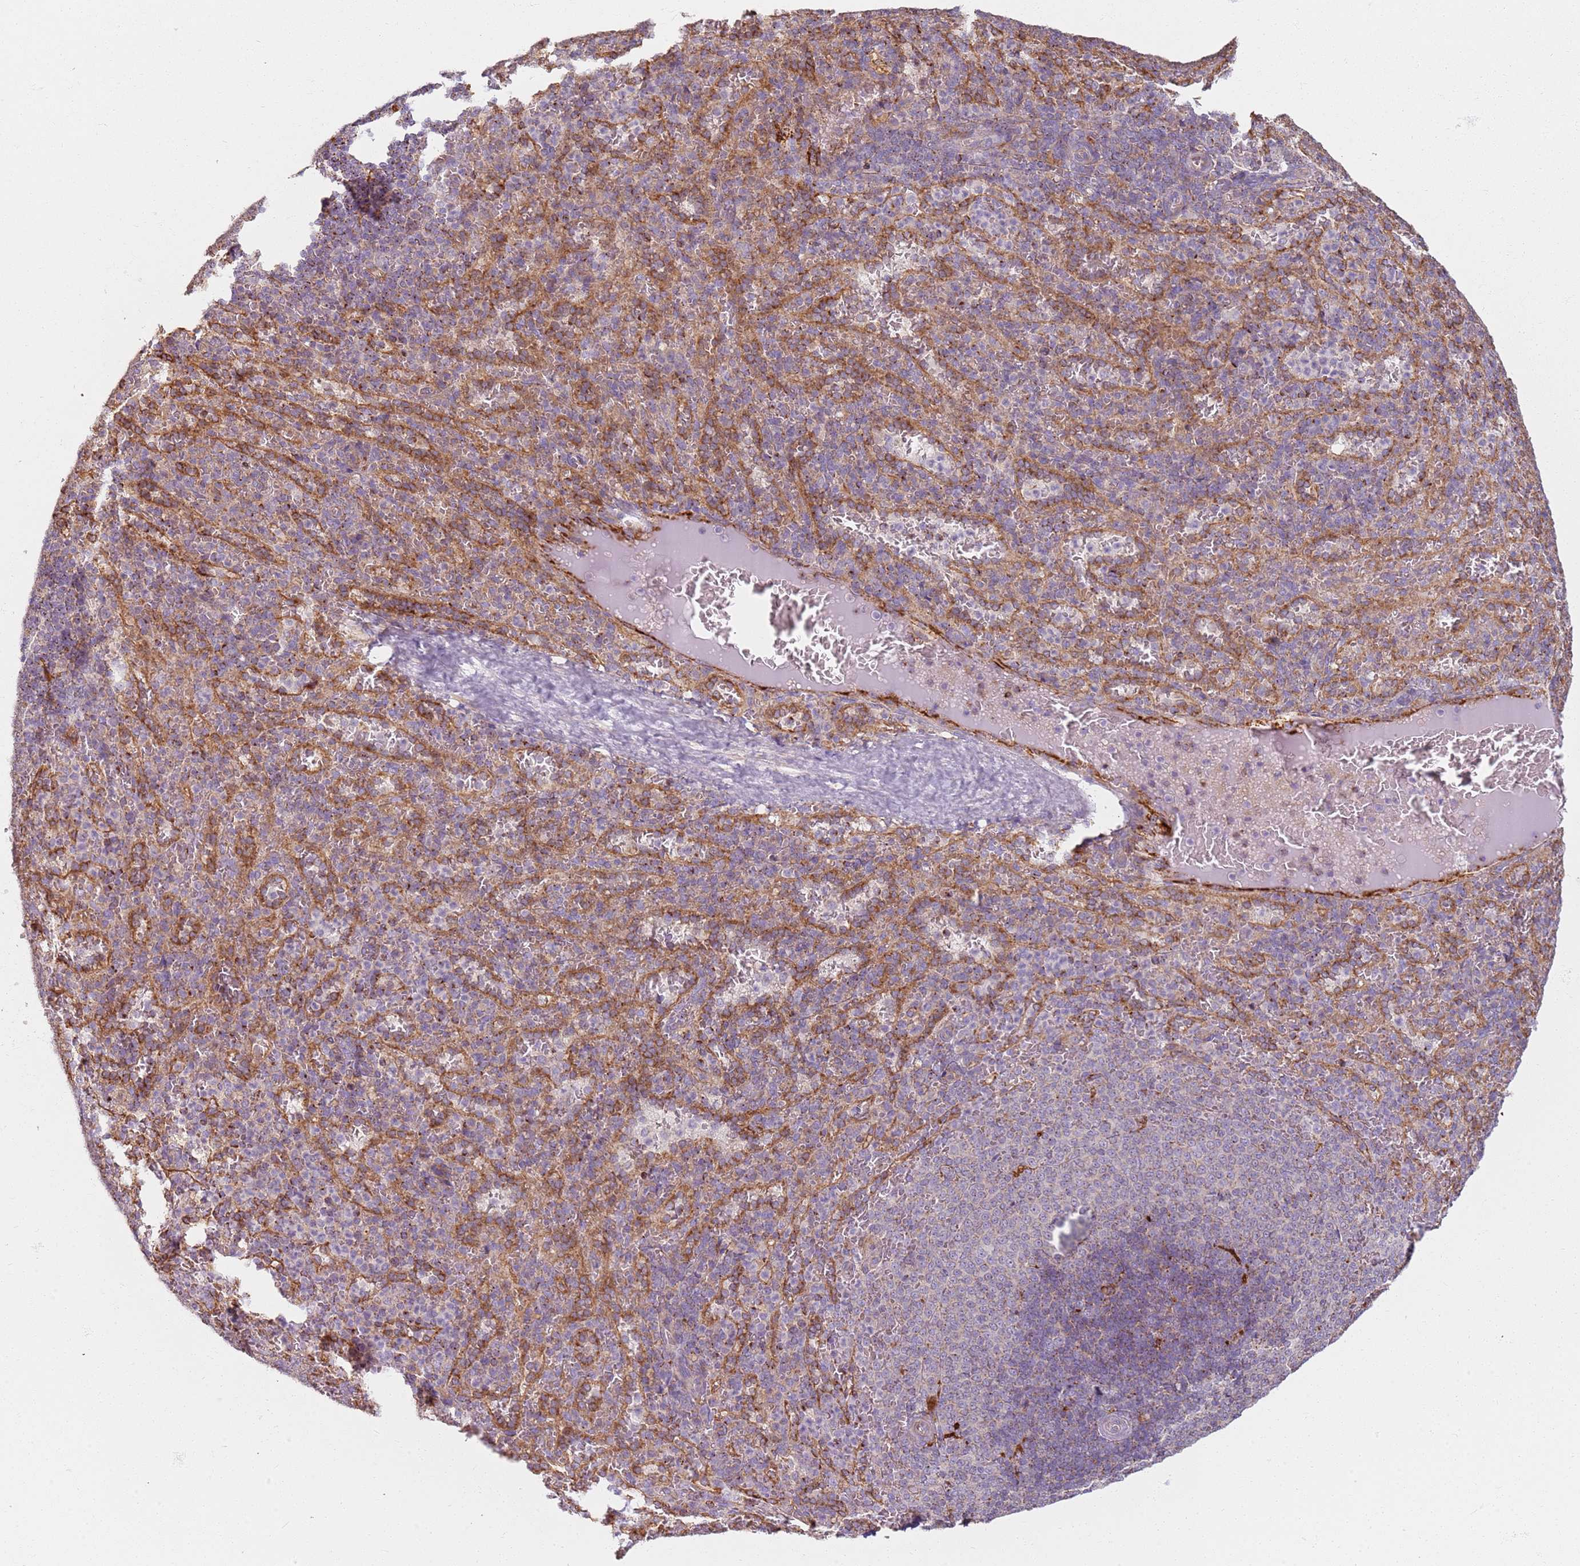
{"staining": {"intensity": "negative", "quantity": "none", "location": "none"}, "tissue": "spleen", "cell_type": "Cells in red pulp", "image_type": "normal", "snomed": [{"axis": "morphology", "description": "Normal tissue, NOS"}, {"axis": "topography", "description": "Spleen"}], "caption": "A high-resolution micrograph shows IHC staining of unremarkable spleen, which shows no significant staining in cells in red pulp. (DAB immunohistochemistry with hematoxylin counter stain).", "gene": "PROKR2", "patient": {"sex": "female", "age": 21}}